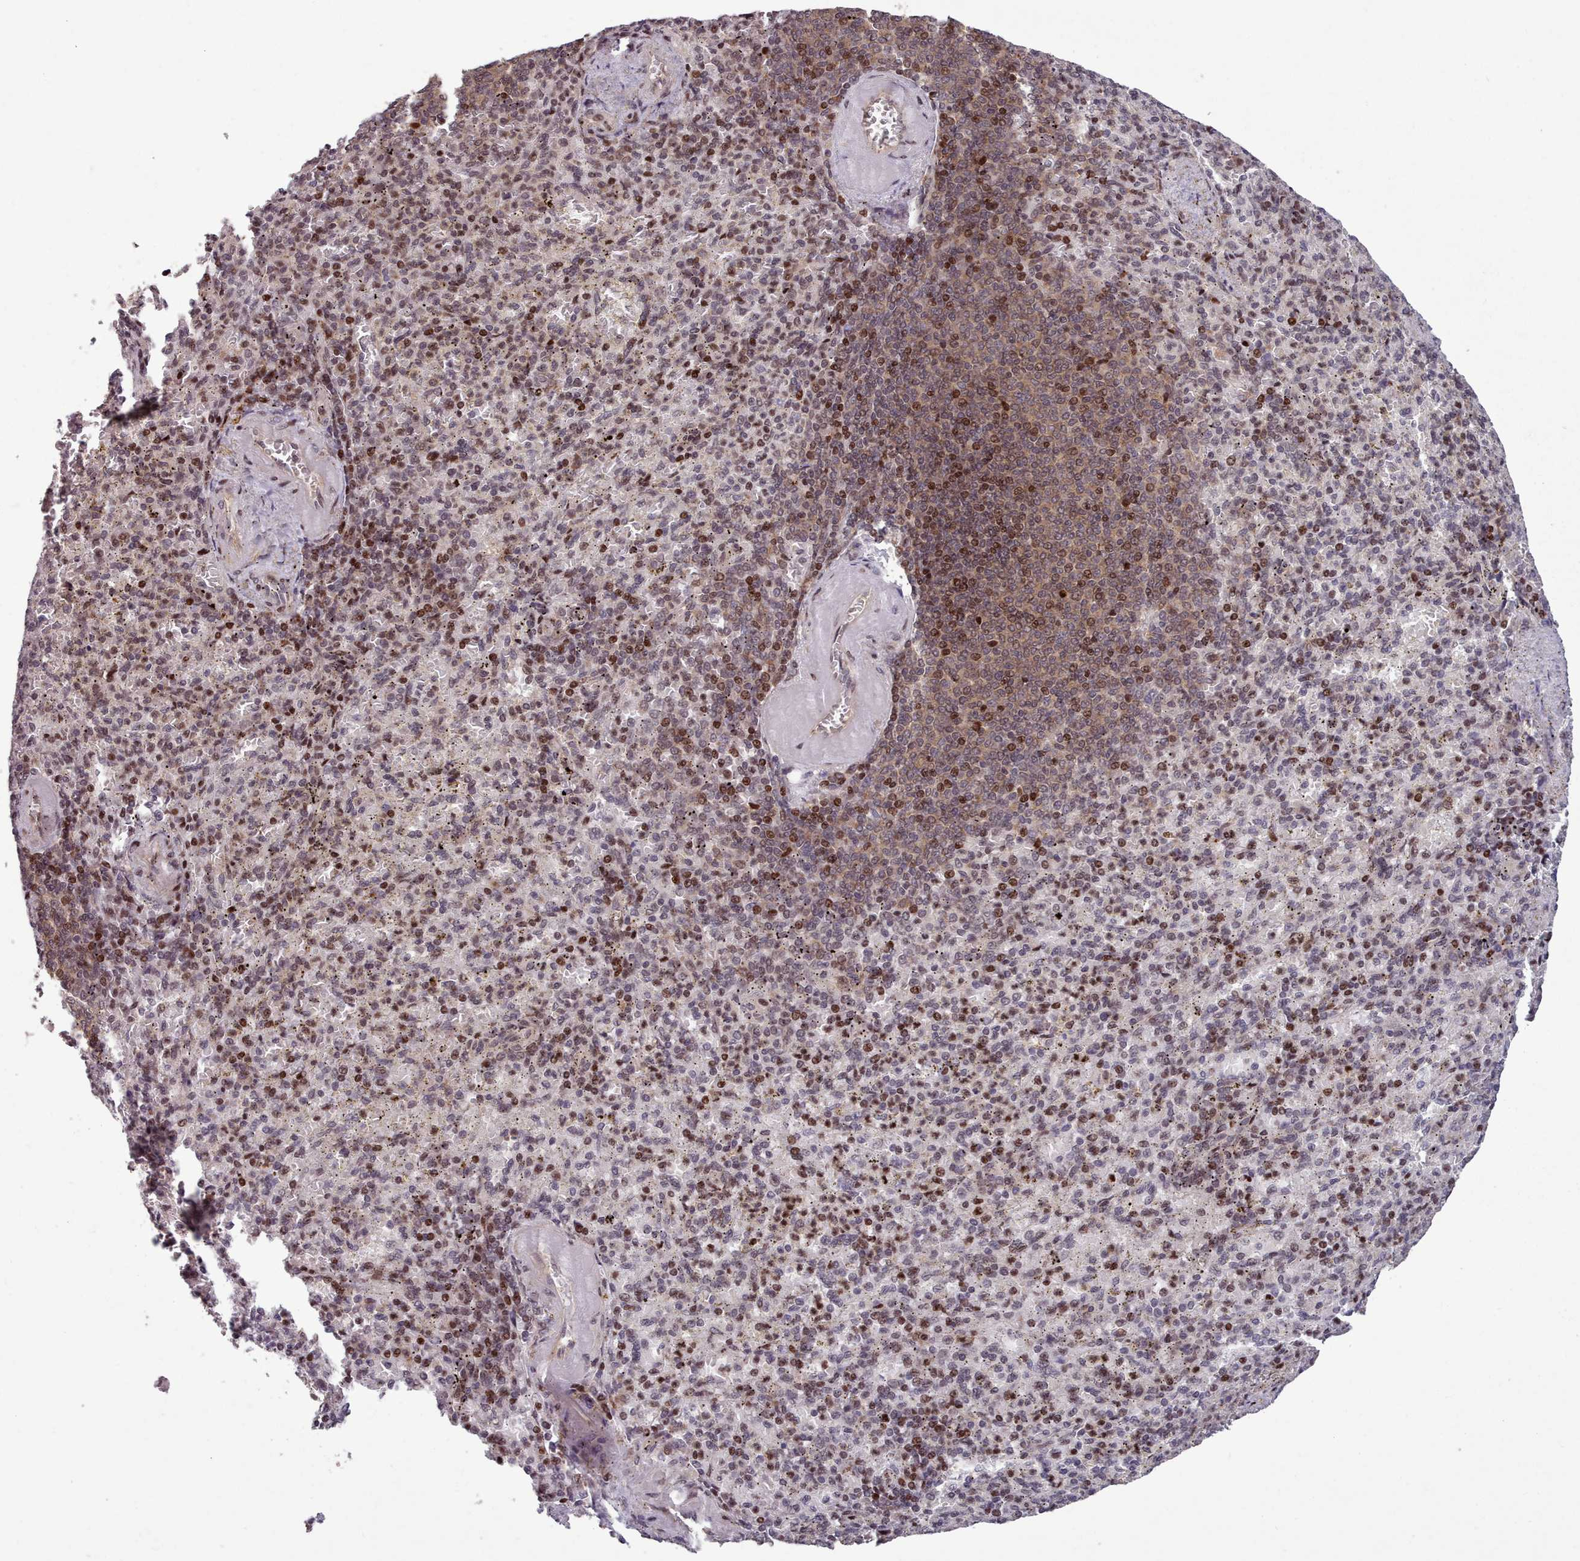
{"staining": {"intensity": "moderate", "quantity": "25%-75%", "location": "nuclear"}, "tissue": "spleen", "cell_type": "Cells in red pulp", "image_type": "normal", "snomed": [{"axis": "morphology", "description": "Normal tissue, NOS"}, {"axis": "topography", "description": "Spleen"}], "caption": "A micrograph showing moderate nuclear expression in about 25%-75% of cells in red pulp in normal spleen, as visualized by brown immunohistochemical staining.", "gene": "ENSA", "patient": {"sex": "female", "age": 74}}